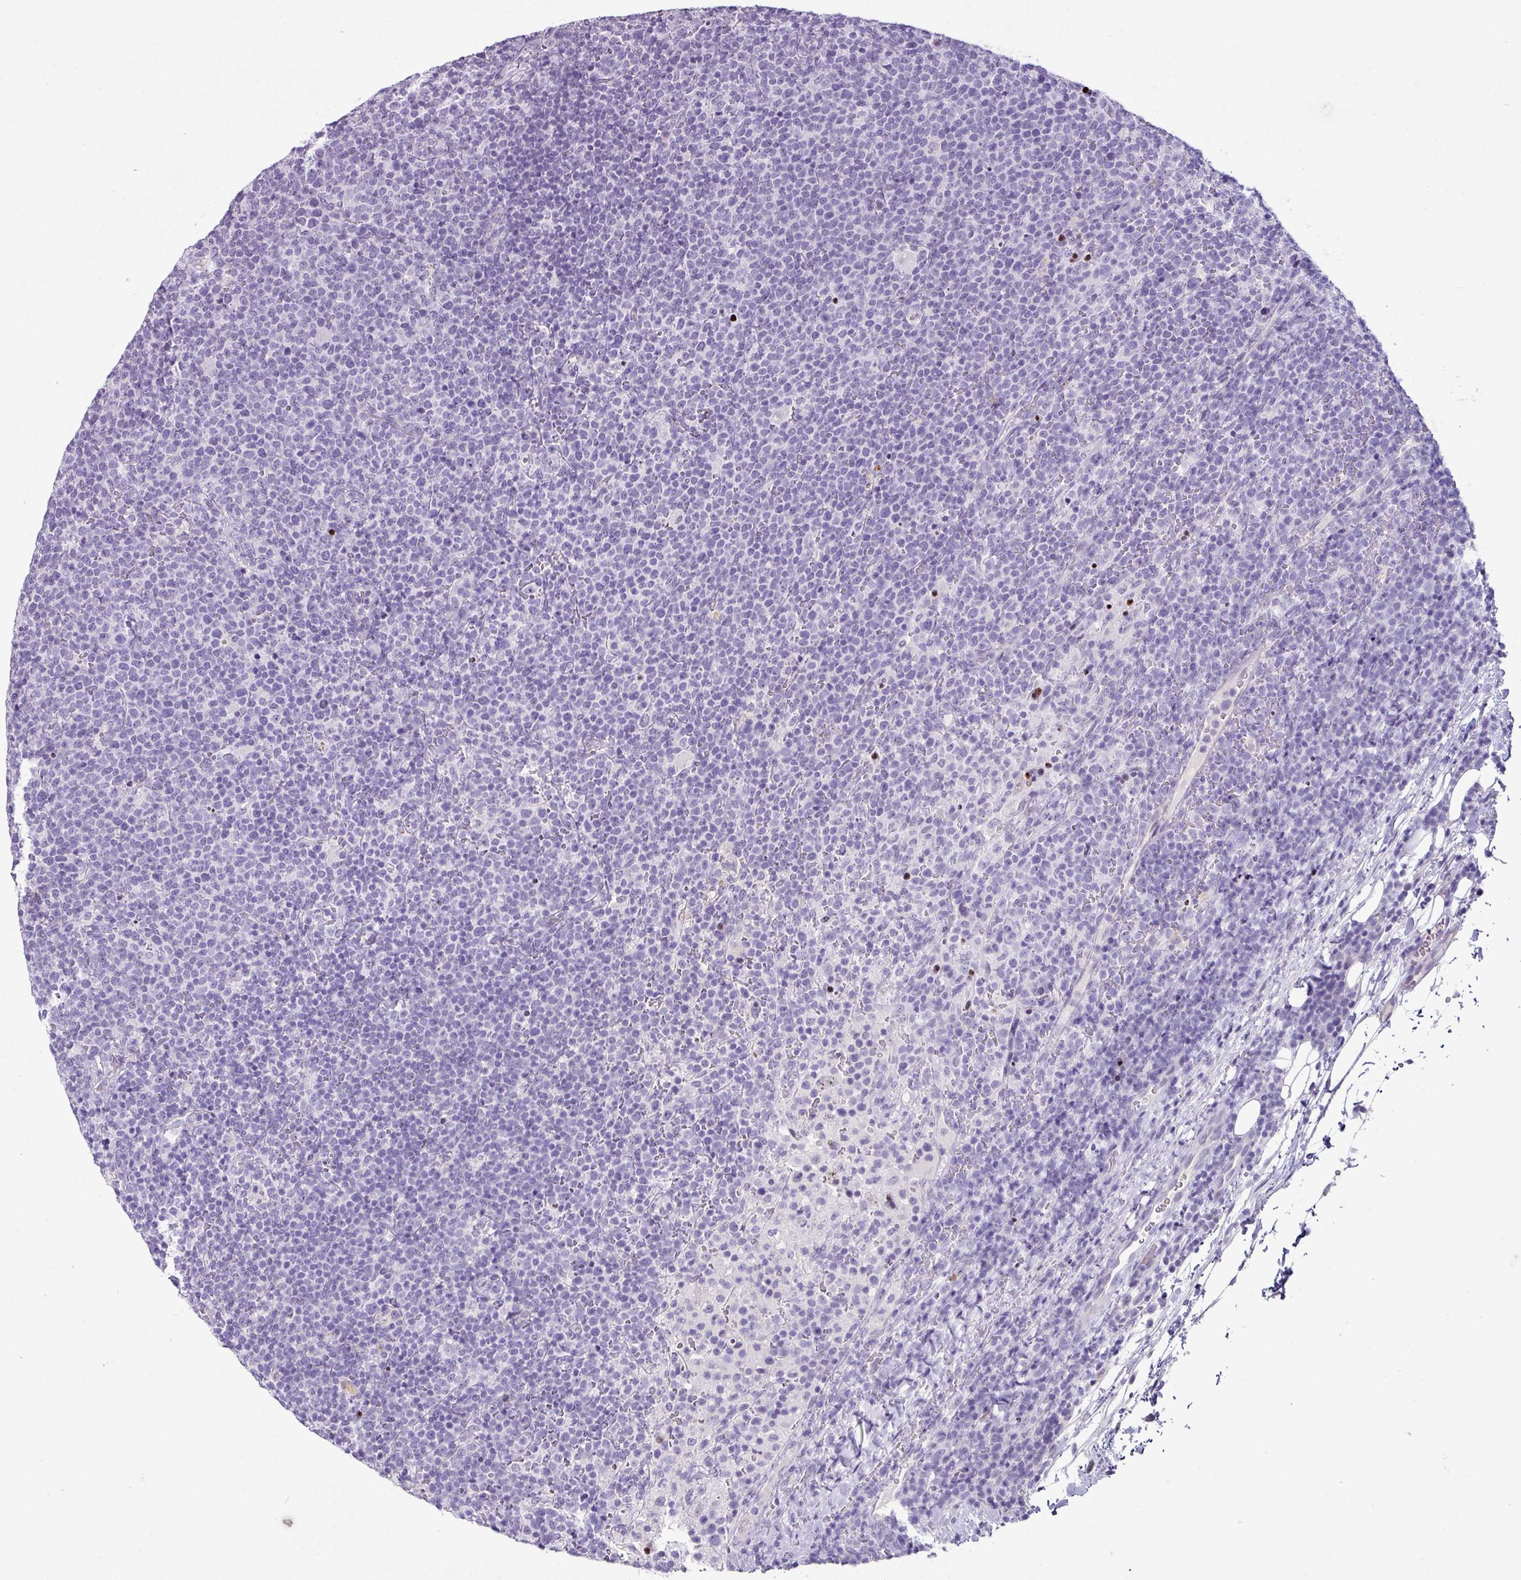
{"staining": {"intensity": "negative", "quantity": "none", "location": "none"}, "tissue": "lymphoma", "cell_type": "Tumor cells", "image_type": "cancer", "snomed": [{"axis": "morphology", "description": "Malignant lymphoma, non-Hodgkin's type, High grade"}, {"axis": "topography", "description": "Lymph node"}], "caption": "DAB (3,3'-diaminobenzidine) immunohistochemical staining of human lymphoma displays no significant expression in tumor cells. Brightfield microscopy of immunohistochemistry (IHC) stained with DAB (3,3'-diaminobenzidine) (brown) and hematoxylin (blue), captured at high magnification.", "gene": "TRA2A", "patient": {"sex": "male", "age": 61}}